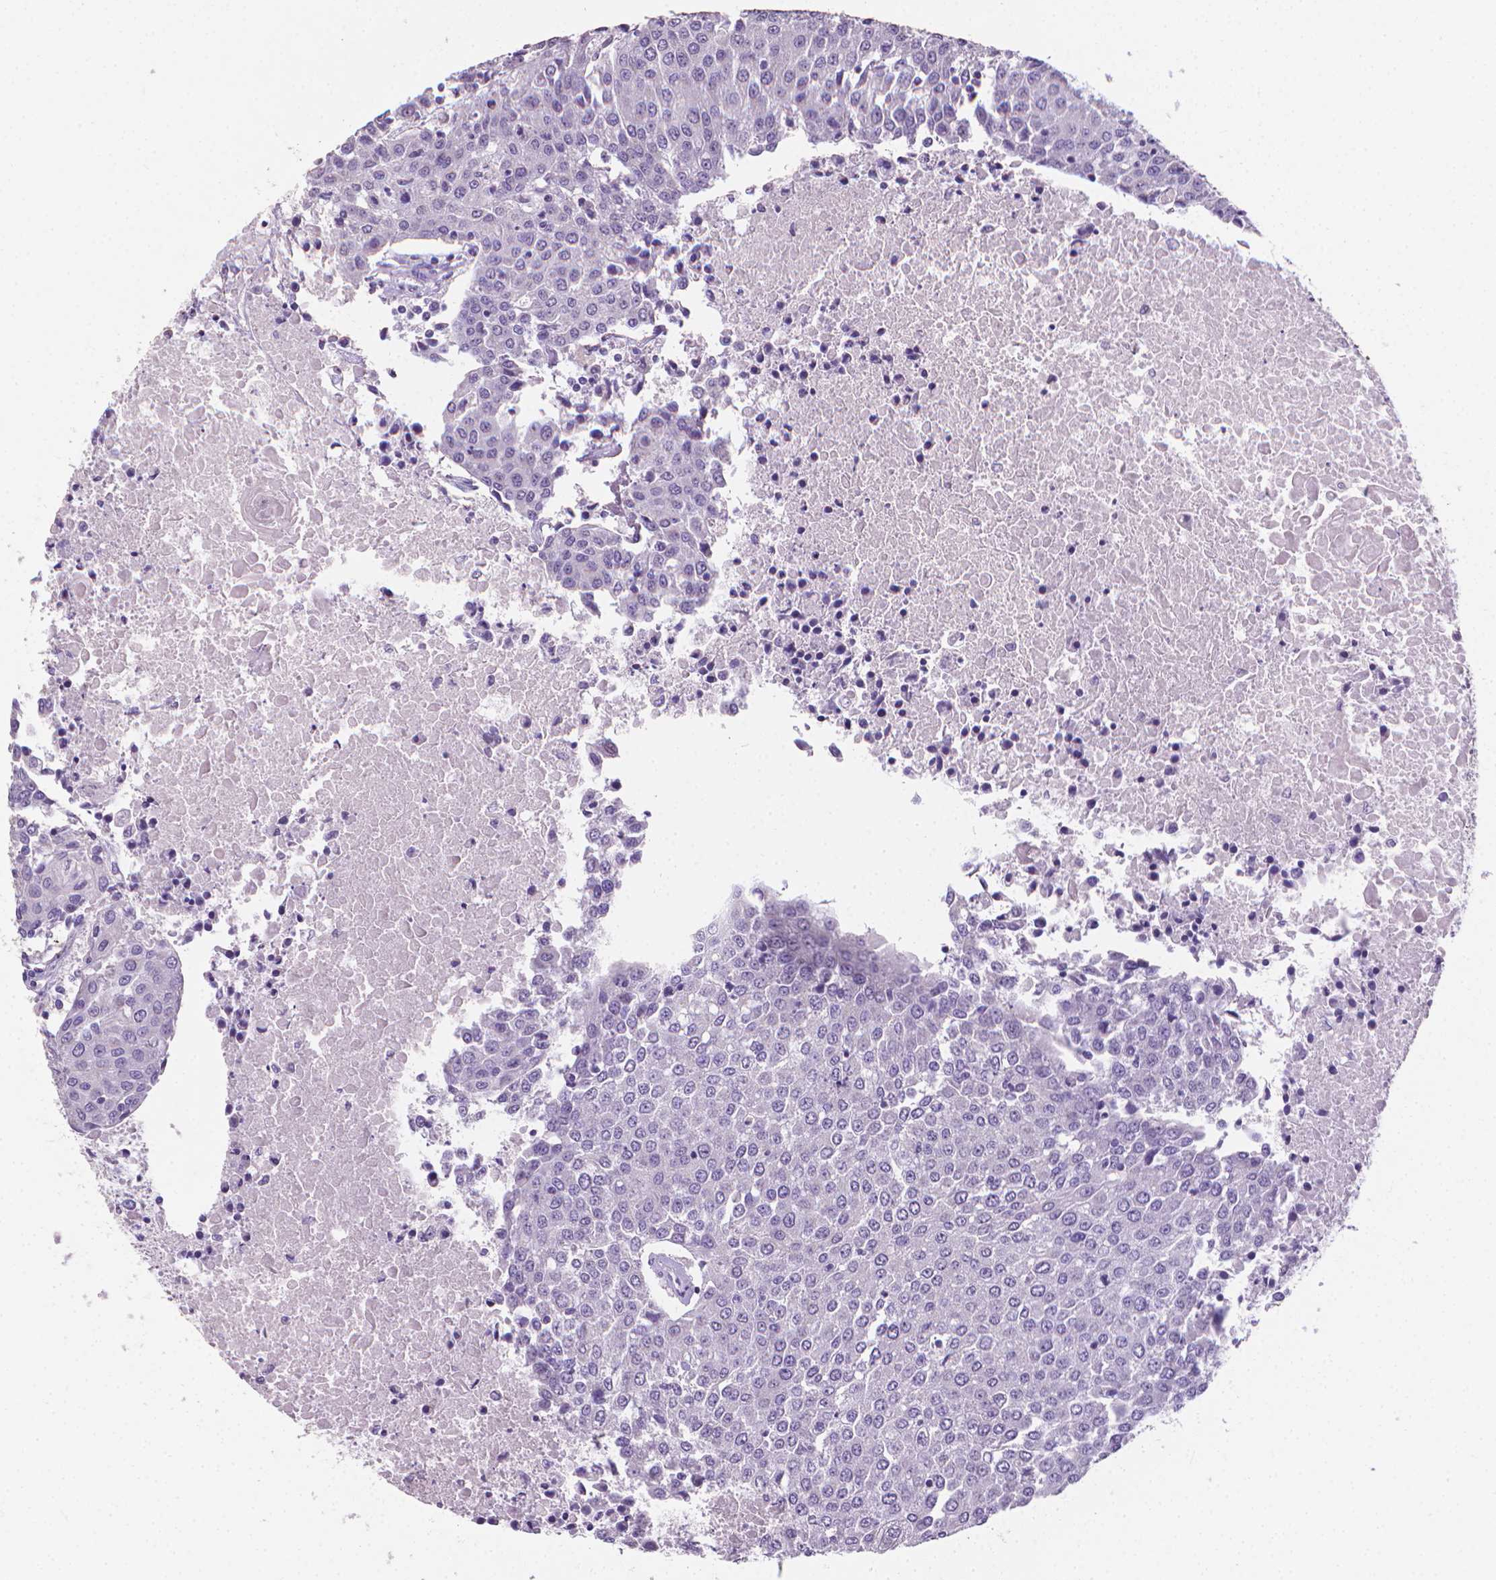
{"staining": {"intensity": "negative", "quantity": "none", "location": "none"}, "tissue": "urothelial cancer", "cell_type": "Tumor cells", "image_type": "cancer", "snomed": [{"axis": "morphology", "description": "Urothelial carcinoma, High grade"}, {"axis": "topography", "description": "Urinary bladder"}], "caption": "Immunohistochemistry (IHC) of high-grade urothelial carcinoma reveals no positivity in tumor cells.", "gene": "XPNPEP2", "patient": {"sex": "female", "age": 85}}